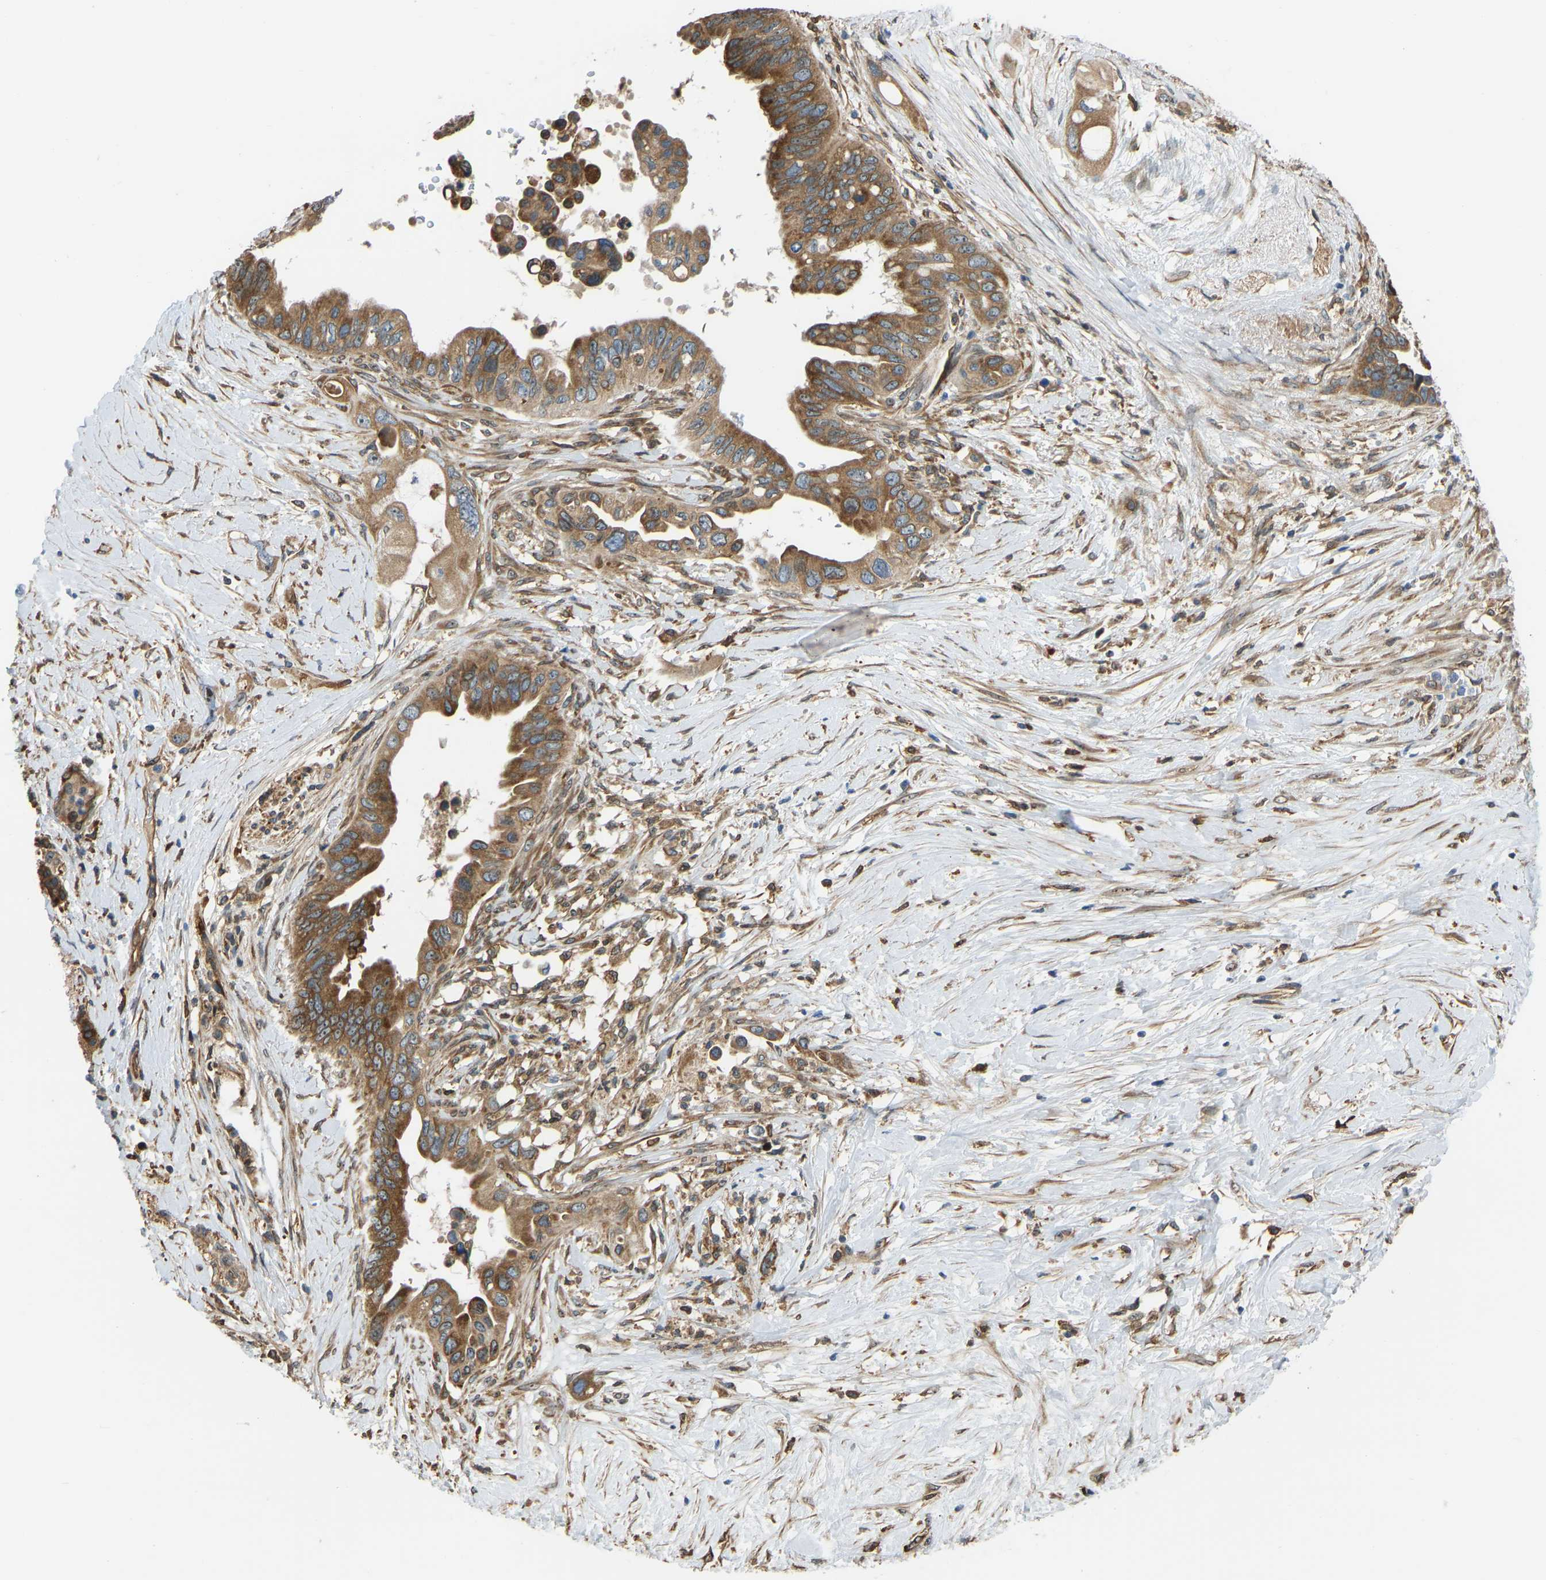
{"staining": {"intensity": "moderate", "quantity": ">75%", "location": "cytoplasmic/membranous"}, "tissue": "pancreatic cancer", "cell_type": "Tumor cells", "image_type": "cancer", "snomed": [{"axis": "morphology", "description": "Adenocarcinoma, NOS"}, {"axis": "topography", "description": "Pancreas"}], "caption": "Brown immunohistochemical staining in human pancreatic cancer exhibits moderate cytoplasmic/membranous staining in about >75% of tumor cells.", "gene": "OS9", "patient": {"sex": "female", "age": 56}}